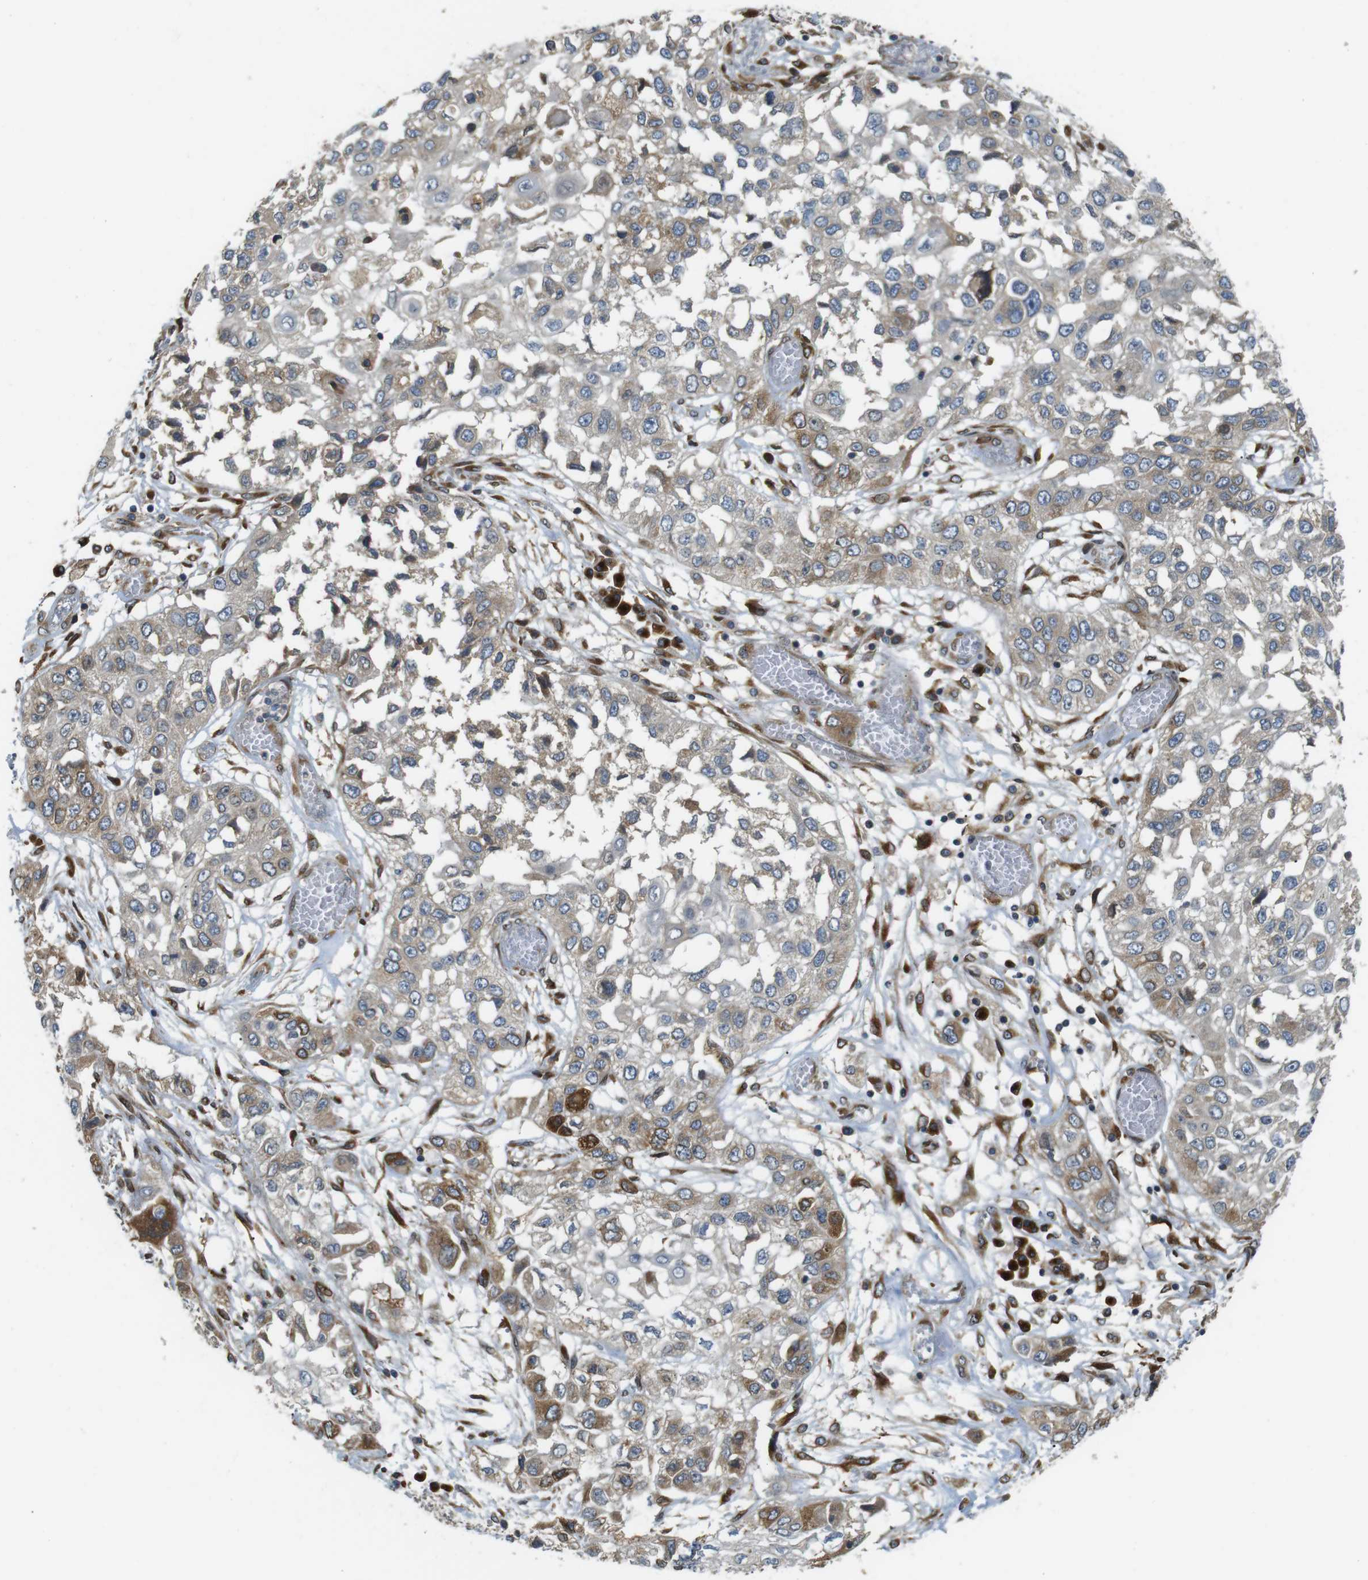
{"staining": {"intensity": "moderate", "quantity": "<25%", "location": "cytoplasmic/membranous"}, "tissue": "lung cancer", "cell_type": "Tumor cells", "image_type": "cancer", "snomed": [{"axis": "morphology", "description": "Squamous cell carcinoma, NOS"}, {"axis": "topography", "description": "Lung"}], "caption": "IHC (DAB (3,3'-diaminobenzidine)) staining of human lung squamous cell carcinoma reveals moderate cytoplasmic/membranous protein staining in approximately <25% of tumor cells. (IHC, brightfield microscopy, high magnification).", "gene": "TMEM143", "patient": {"sex": "male", "age": 71}}